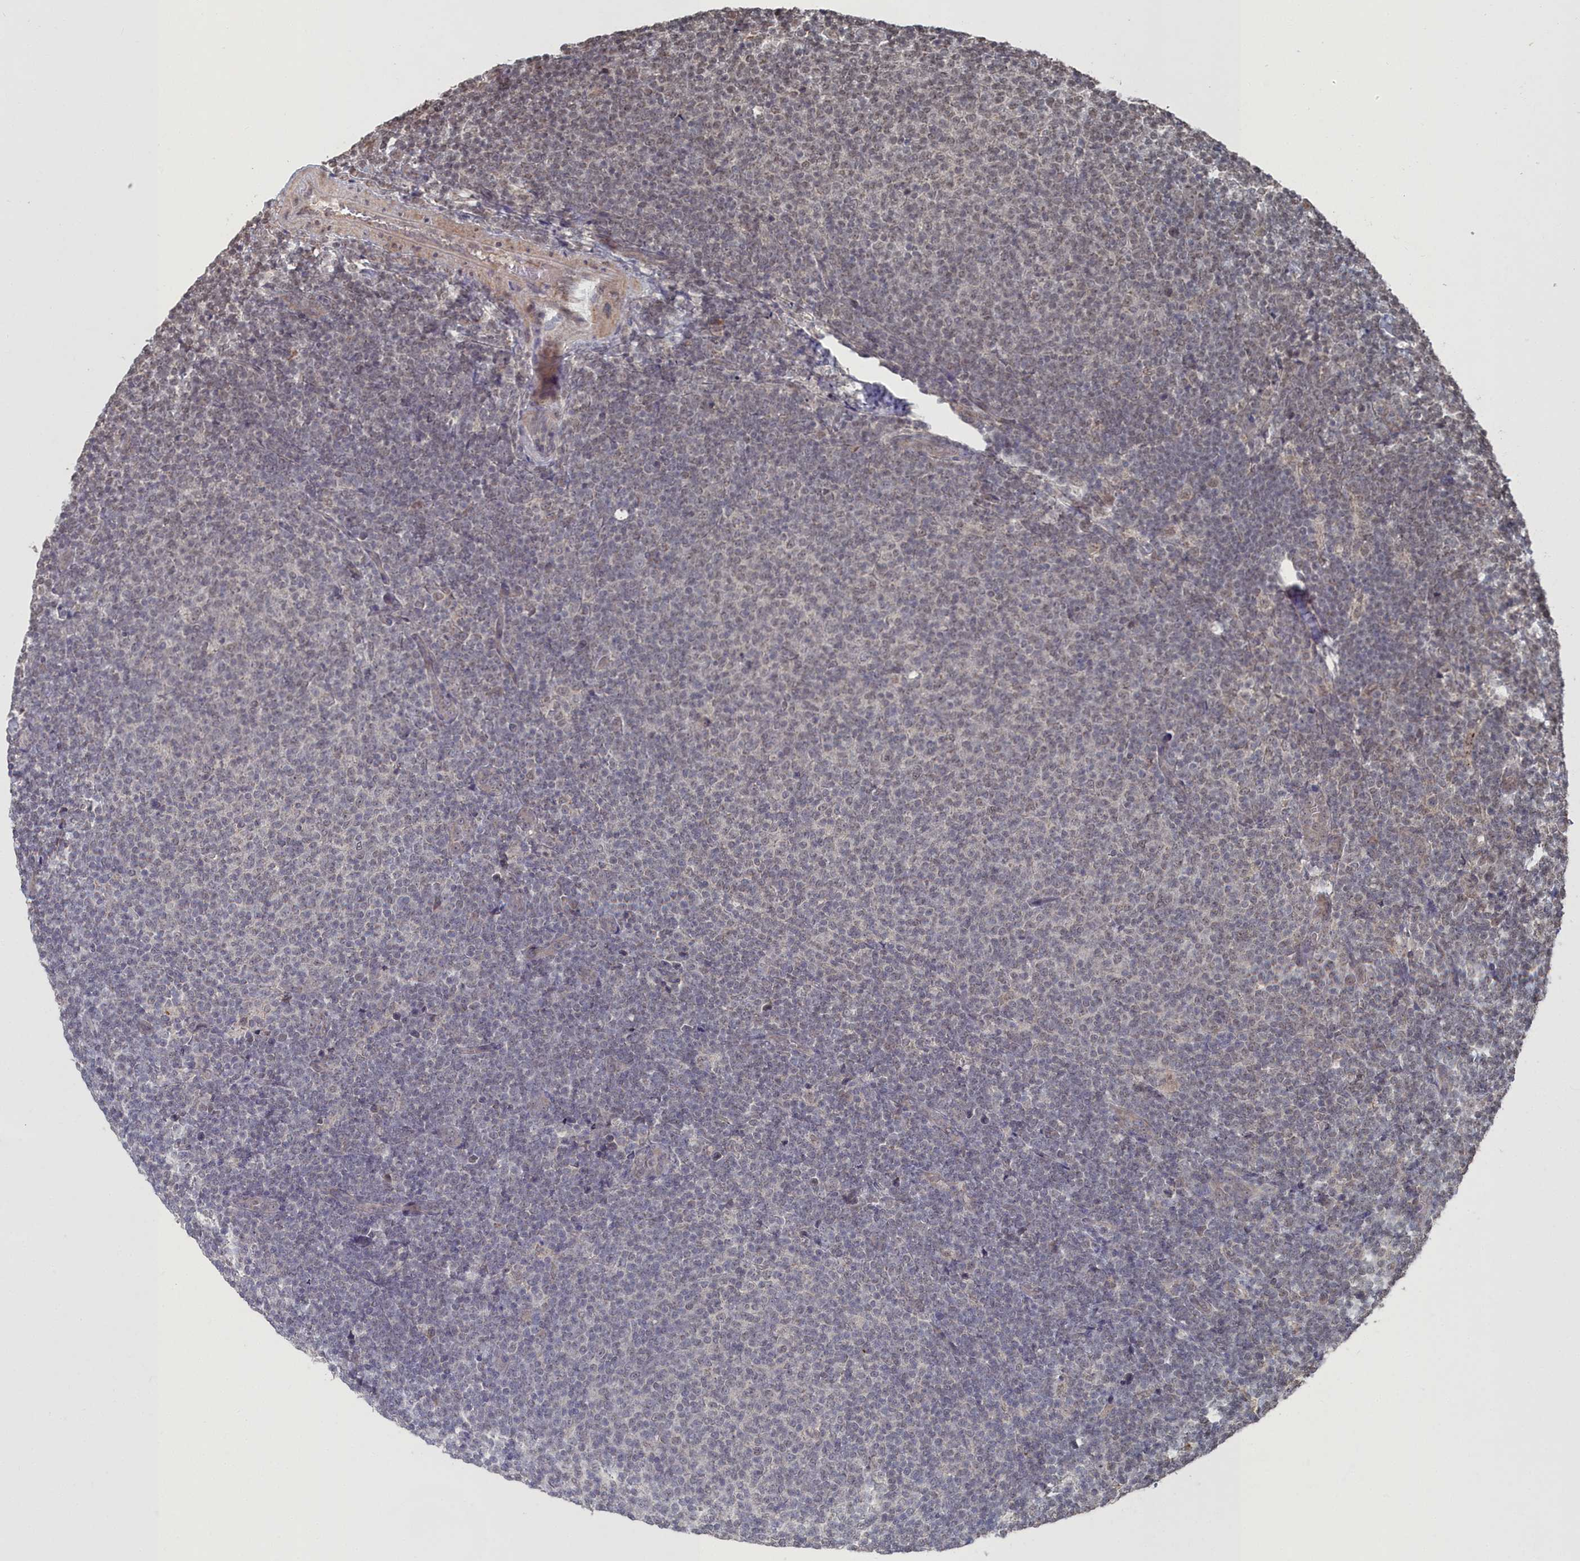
{"staining": {"intensity": "weak", "quantity": "<25%", "location": "nuclear"}, "tissue": "lymphoma", "cell_type": "Tumor cells", "image_type": "cancer", "snomed": [{"axis": "morphology", "description": "Malignant lymphoma, non-Hodgkin's type, Low grade"}, {"axis": "topography", "description": "Lymph node"}], "caption": "DAB (3,3'-diaminobenzidine) immunohistochemical staining of malignant lymphoma, non-Hodgkin's type (low-grade) exhibits no significant expression in tumor cells.", "gene": "CCNP", "patient": {"sex": "male", "age": 66}}